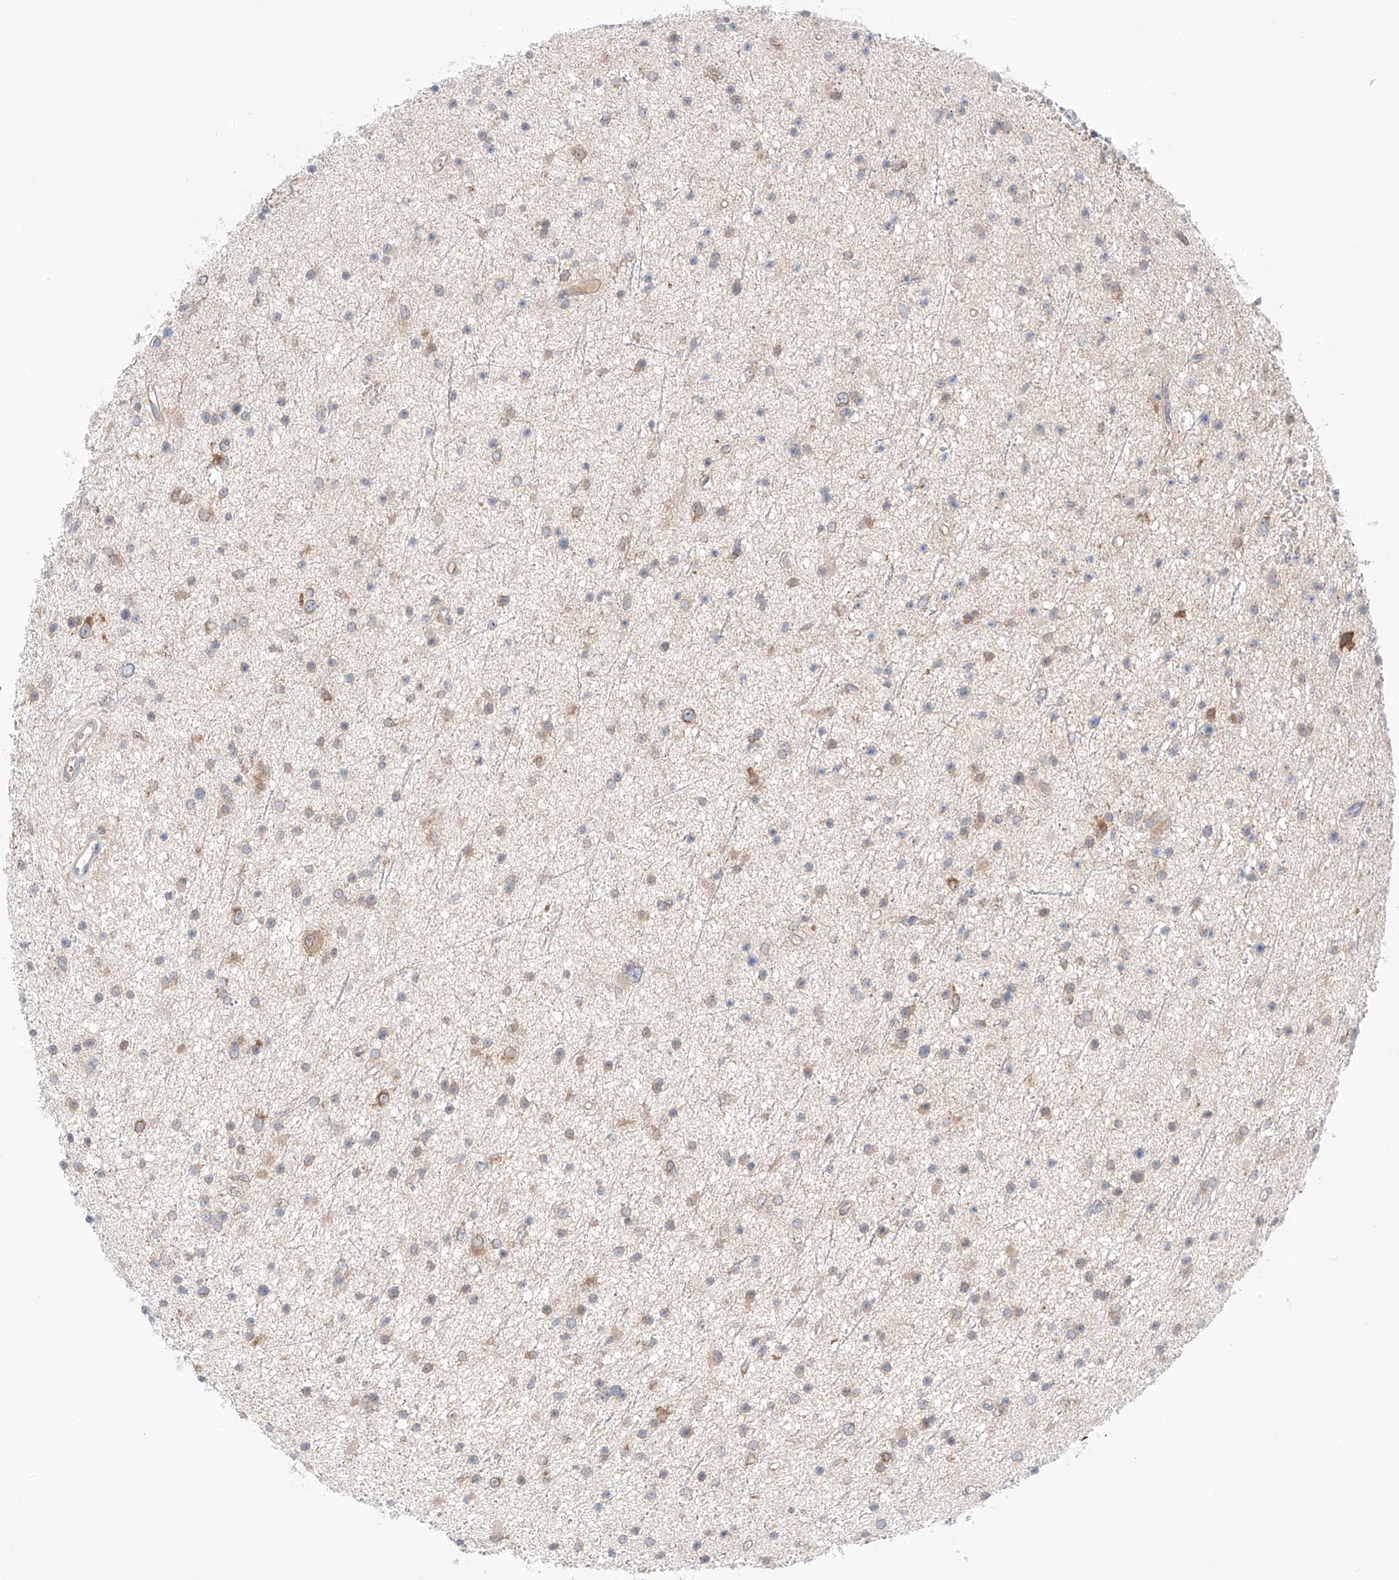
{"staining": {"intensity": "moderate", "quantity": "25%-75%", "location": "cytoplasmic/membranous"}, "tissue": "glioma", "cell_type": "Tumor cells", "image_type": "cancer", "snomed": [{"axis": "morphology", "description": "Glioma, malignant, Low grade"}, {"axis": "topography", "description": "Cerebral cortex"}], "caption": "Immunohistochemical staining of human malignant glioma (low-grade) shows medium levels of moderate cytoplasmic/membranous protein positivity in about 25%-75% of tumor cells. (brown staining indicates protein expression, while blue staining denotes nuclei).", "gene": "PGGT1B", "patient": {"sex": "female", "age": 39}}